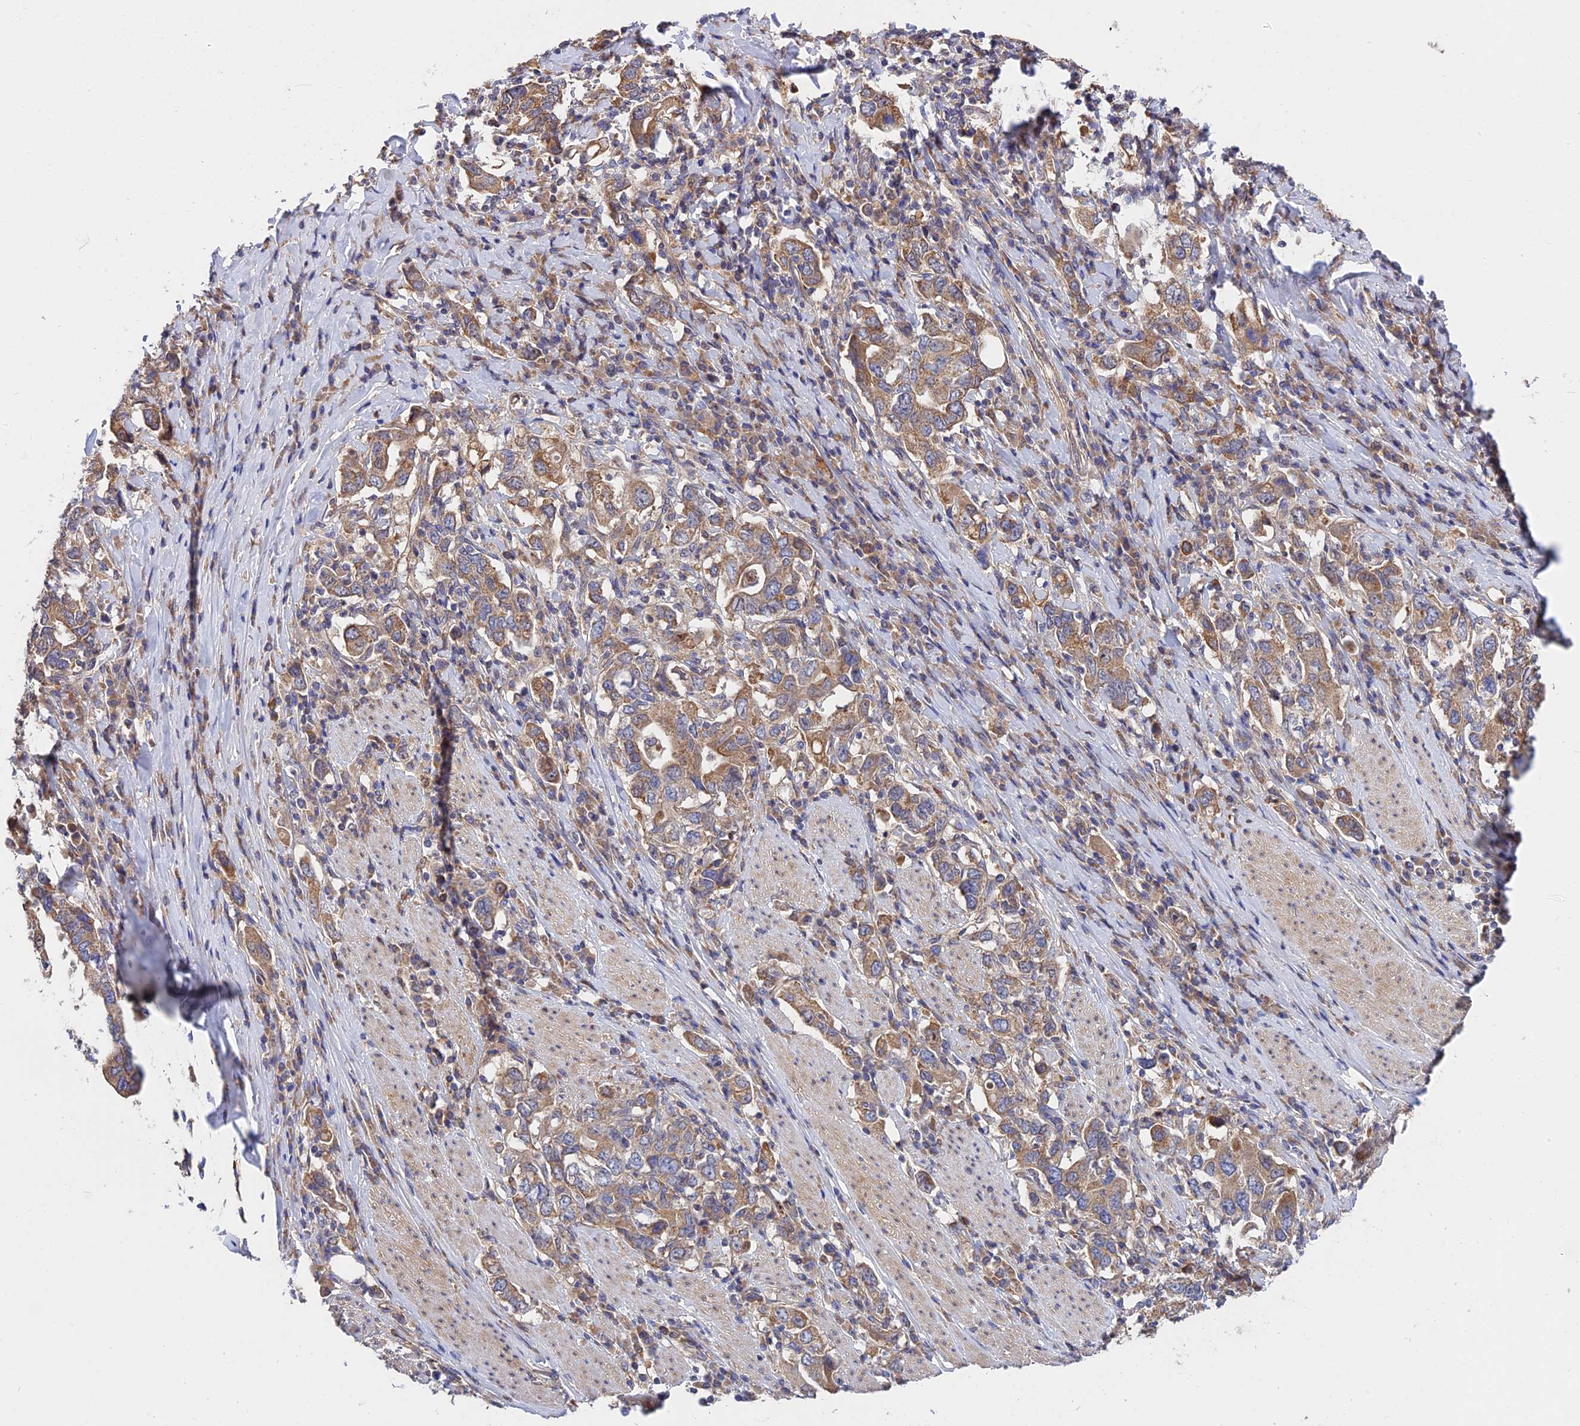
{"staining": {"intensity": "moderate", "quantity": ">75%", "location": "cytoplasmic/membranous"}, "tissue": "stomach cancer", "cell_type": "Tumor cells", "image_type": "cancer", "snomed": [{"axis": "morphology", "description": "Adenocarcinoma, NOS"}, {"axis": "topography", "description": "Stomach, upper"}, {"axis": "topography", "description": "Stomach"}], "caption": "A brown stain shows moderate cytoplasmic/membranous staining of a protein in stomach cancer (adenocarcinoma) tumor cells.", "gene": "CDC37L1", "patient": {"sex": "male", "age": 62}}